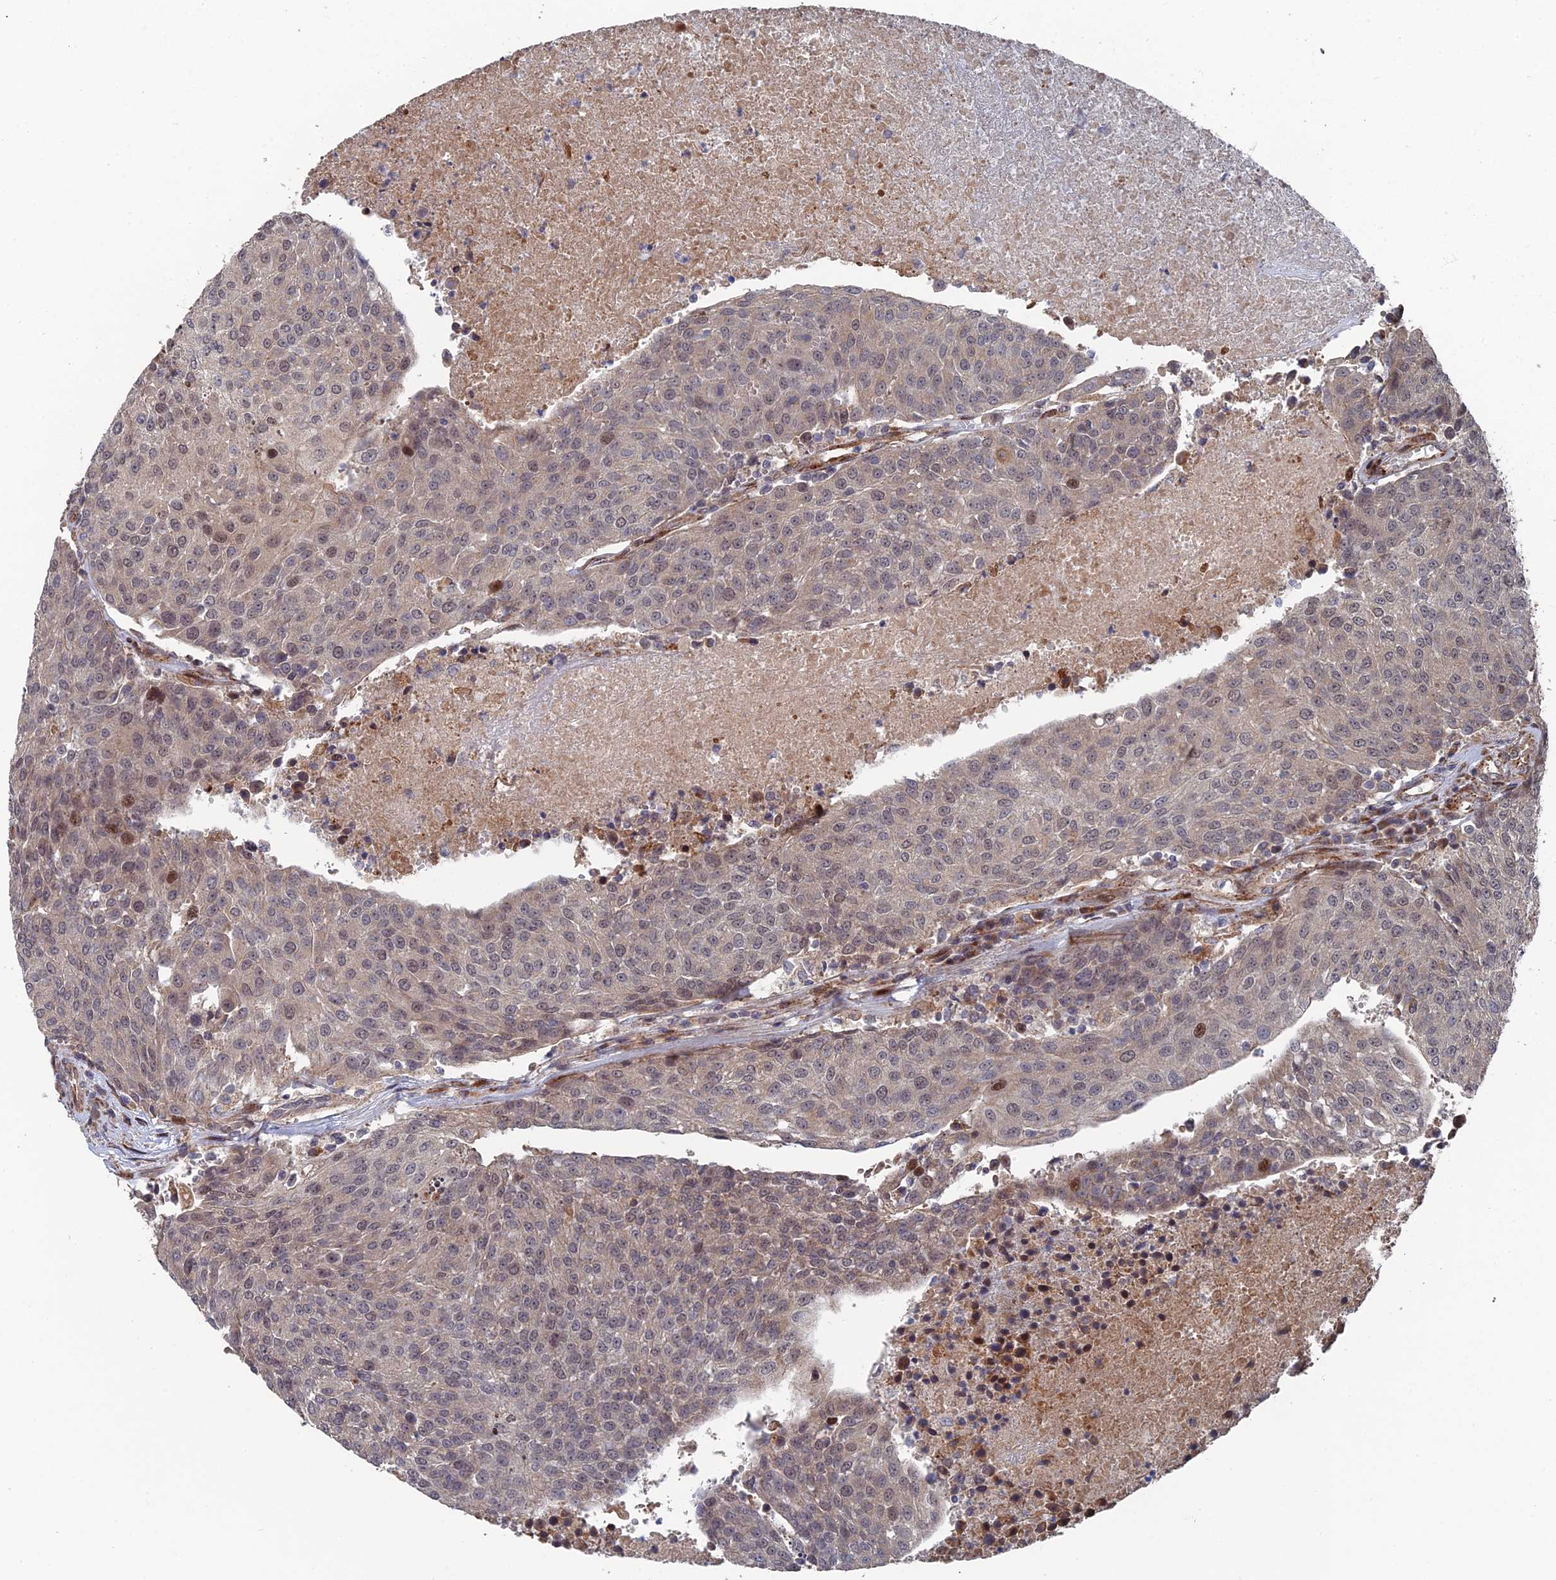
{"staining": {"intensity": "weak", "quantity": "25%-75%", "location": "cytoplasmic/membranous,nuclear"}, "tissue": "urothelial cancer", "cell_type": "Tumor cells", "image_type": "cancer", "snomed": [{"axis": "morphology", "description": "Urothelial carcinoma, High grade"}, {"axis": "topography", "description": "Urinary bladder"}], "caption": "High-power microscopy captured an IHC image of urothelial cancer, revealing weak cytoplasmic/membranous and nuclear expression in approximately 25%-75% of tumor cells.", "gene": "GTF2IRD1", "patient": {"sex": "female", "age": 85}}